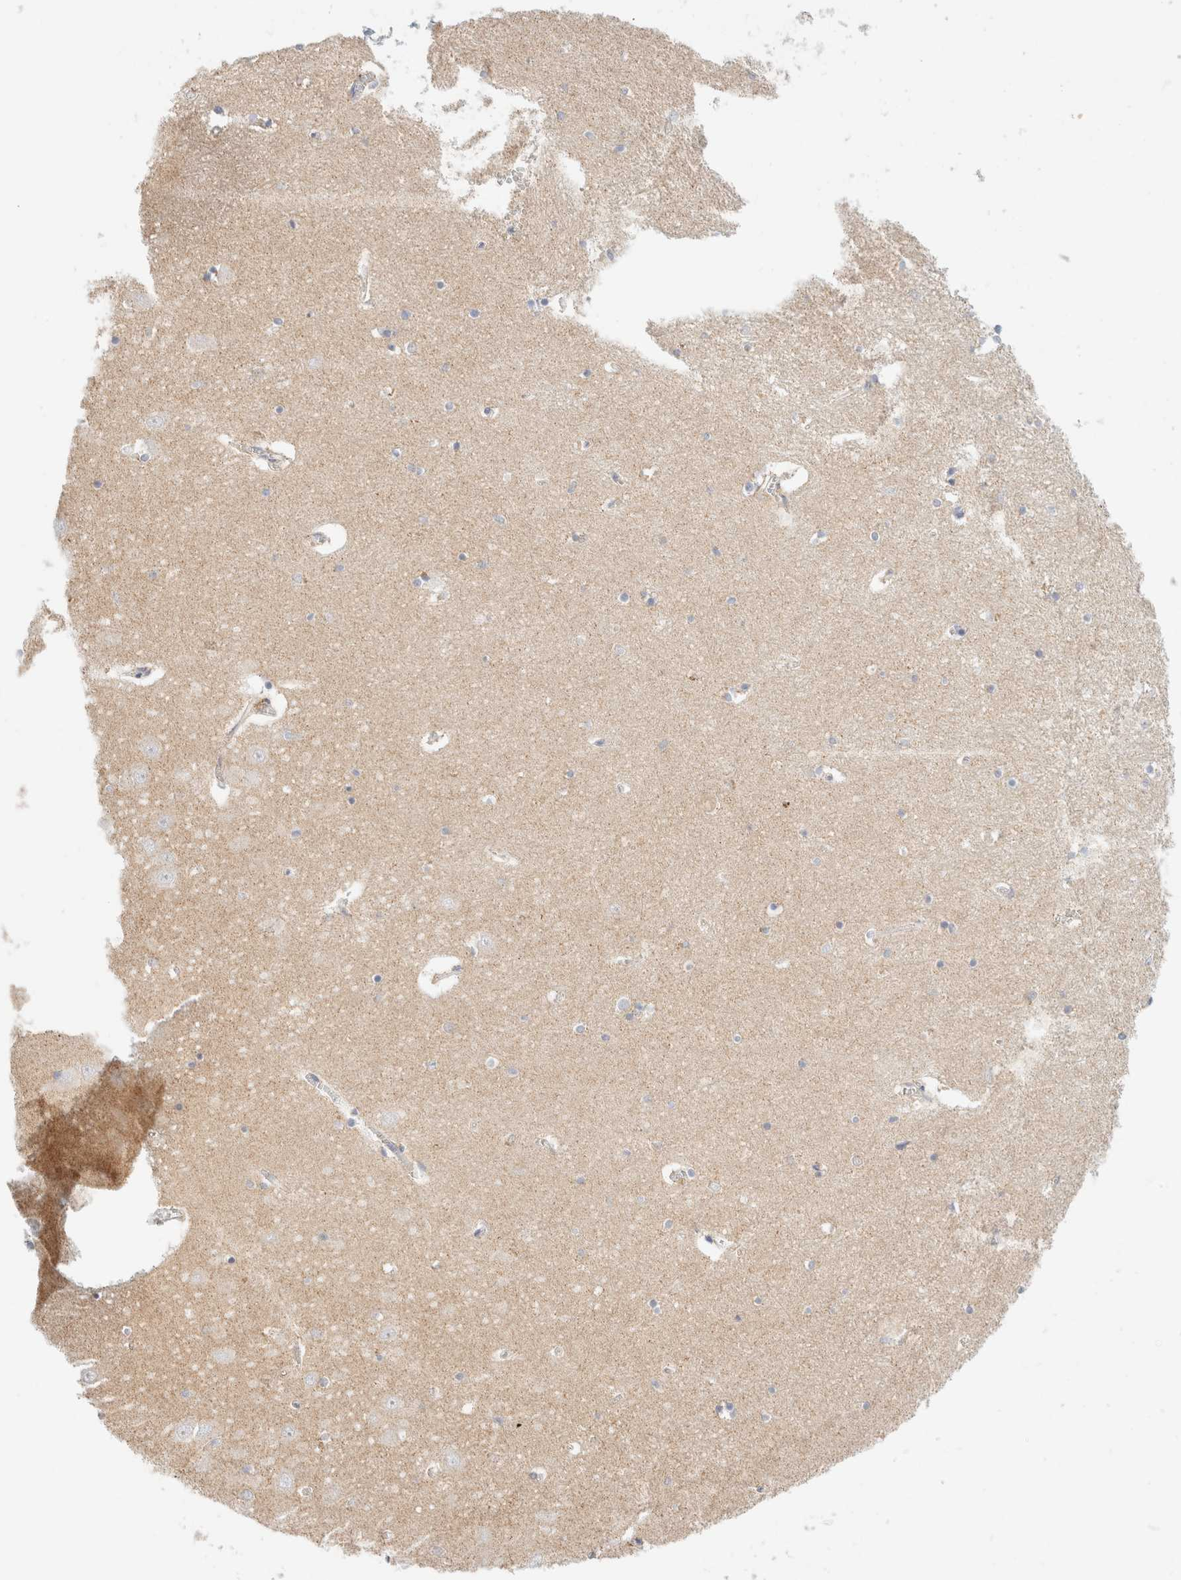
{"staining": {"intensity": "weak", "quantity": "<25%", "location": "cytoplasmic/membranous"}, "tissue": "hippocampus", "cell_type": "Glial cells", "image_type": "normal", "snomed": [{"axis": "morphology", "description": "Normal tissue, NOS"}, {"axis": "topography", "description": "Hippocampus"}], "caption": "DAB immunohistochemical staining of unremarkable hippocampus demonstrates no significant expression in glial cells. (Brightfield microscopy of DAB immunohistochemistry at high magnification).", "gene": "HDHD3", "patient": {"sex": "male", "age": 70}}